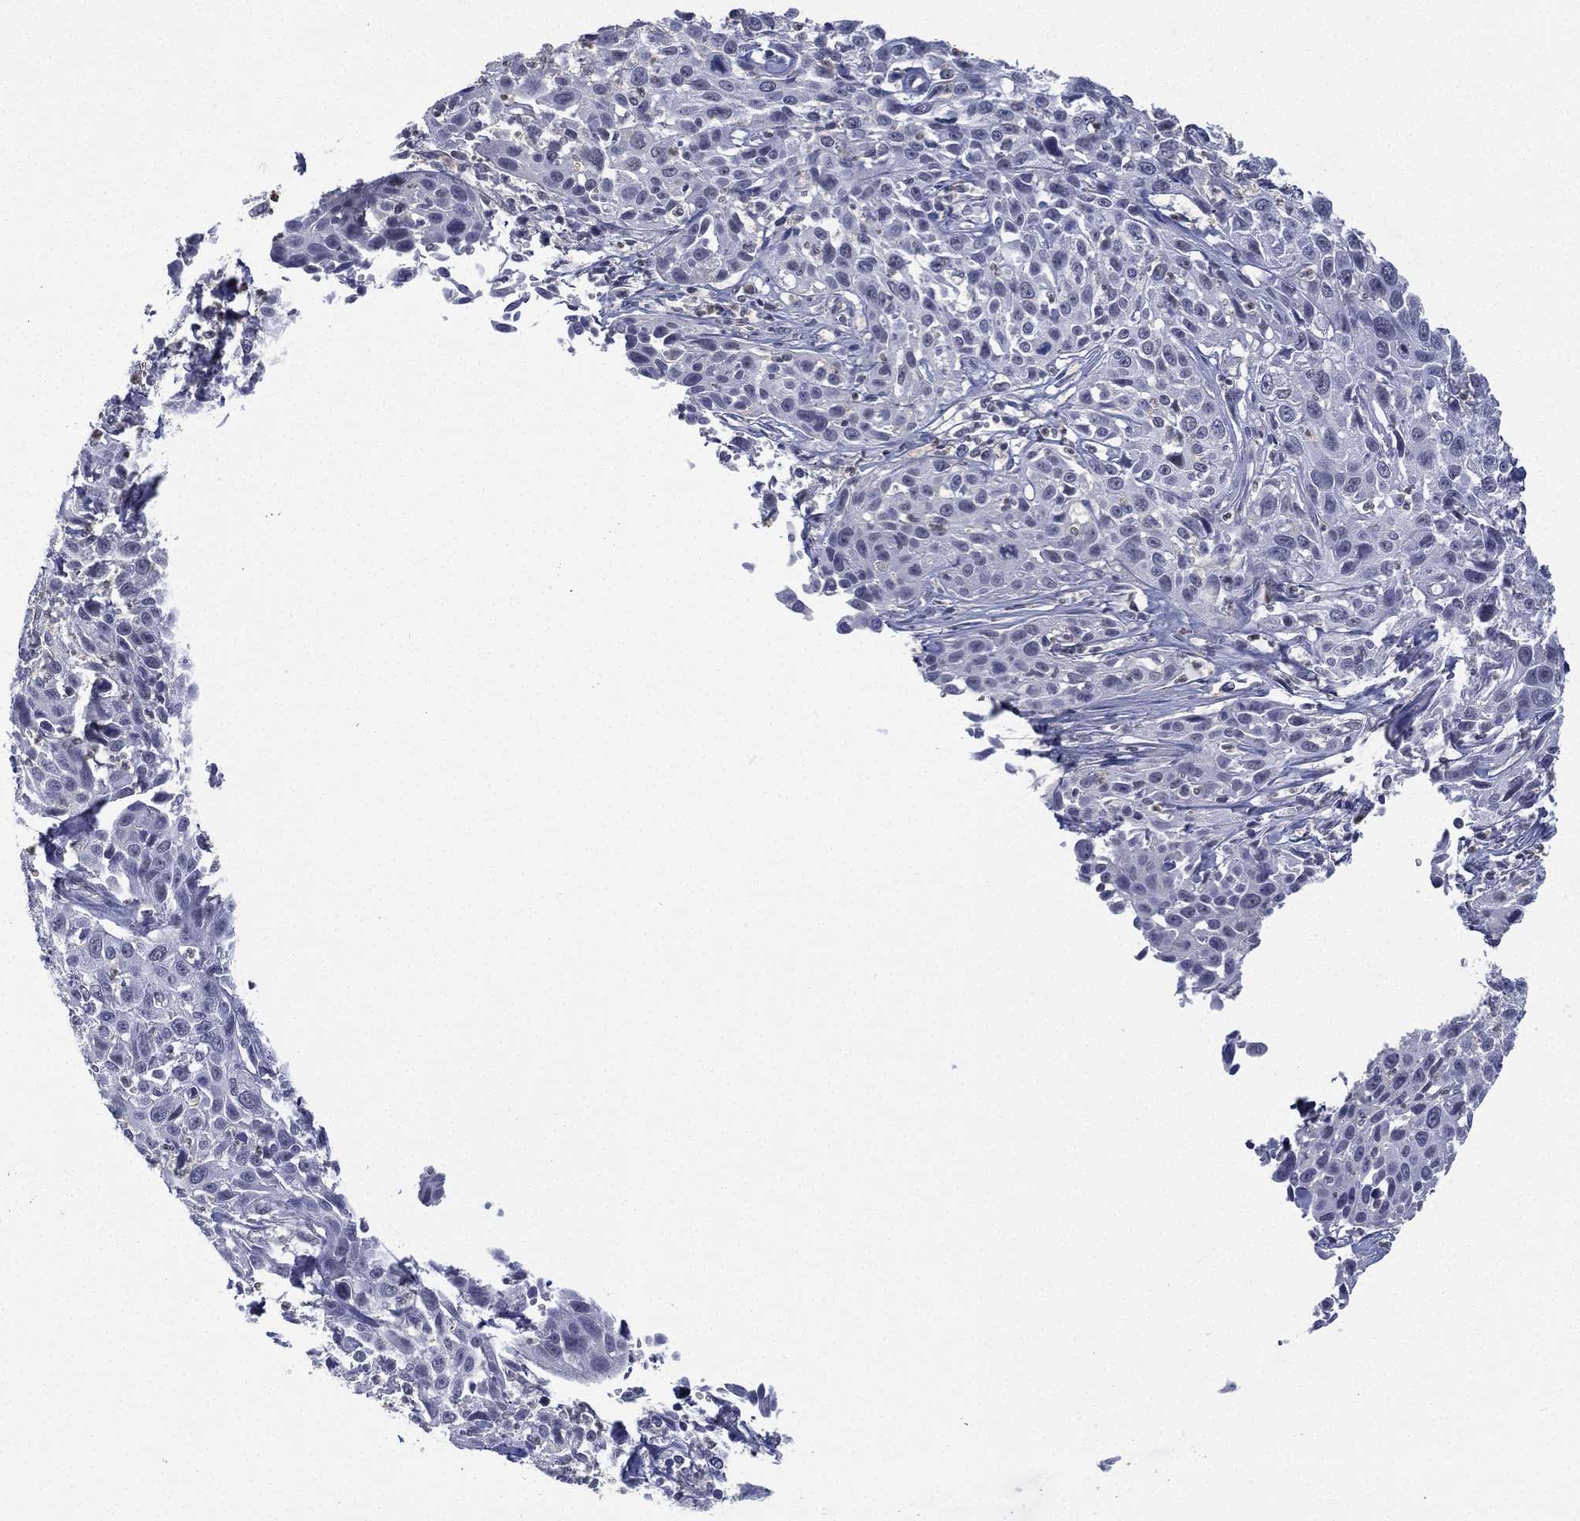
{"staining": {"intensity": "negative", "quantity": "none", "location": "none"}, "tissue": "cervical cancer", "cell_type": "Tumor cells", "image_type": "cancer", "snomed": [{"axis": "morphology", "description": "Squamous cell carcinoma, NOS"}, {"axis": "topography", "description": "Cervix"}], "caption": "An immunohistochemistry histopathology image of cervical squamous cell carcinoma is shown. There is no staining in tumor cells of cervical squamous cell carcinoma.", "gene": "ZNF711", "patient": {"sex": "female", "age": 26}}